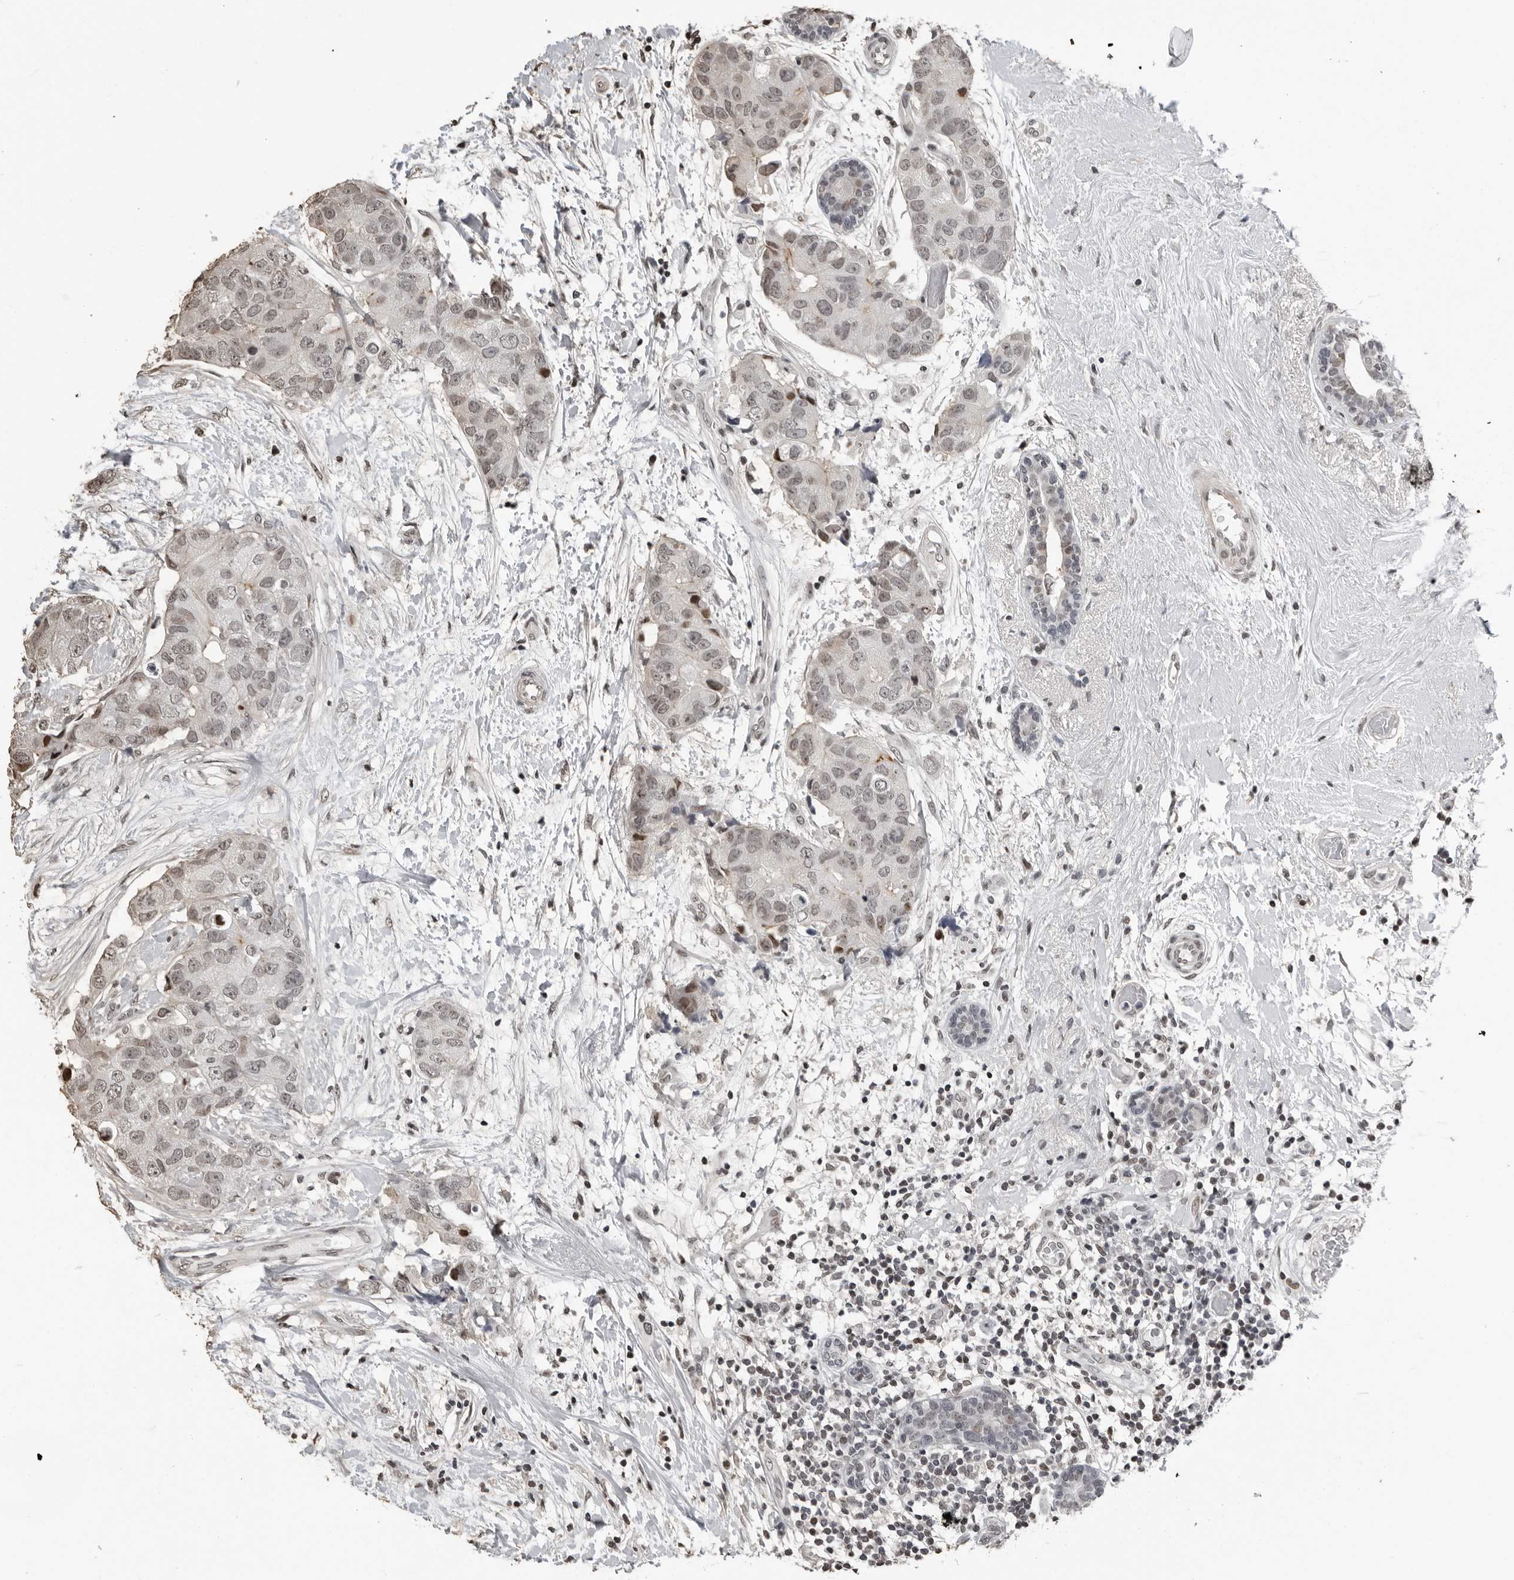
{"staining": {"intensity": "weak", "quantity": "25%-75%", "location": "nuclear"}, "tissue": "breast cancer", "cell_type": "Tumor cells", "image_type": "cancer", "snomed": [{"axis": "morphology", "description": "Duct carcinoma"}, {"axis": "topography", "description": "Breast"}], "caption": "An immunohistochemistry photomicrograph of tumor tissue is shown. Protein staining in brown labels weak nuclear positivity in breast cancer within tumor cells.", "gene": "ORC1", "patient": {"sex": "female", "age": 62}}